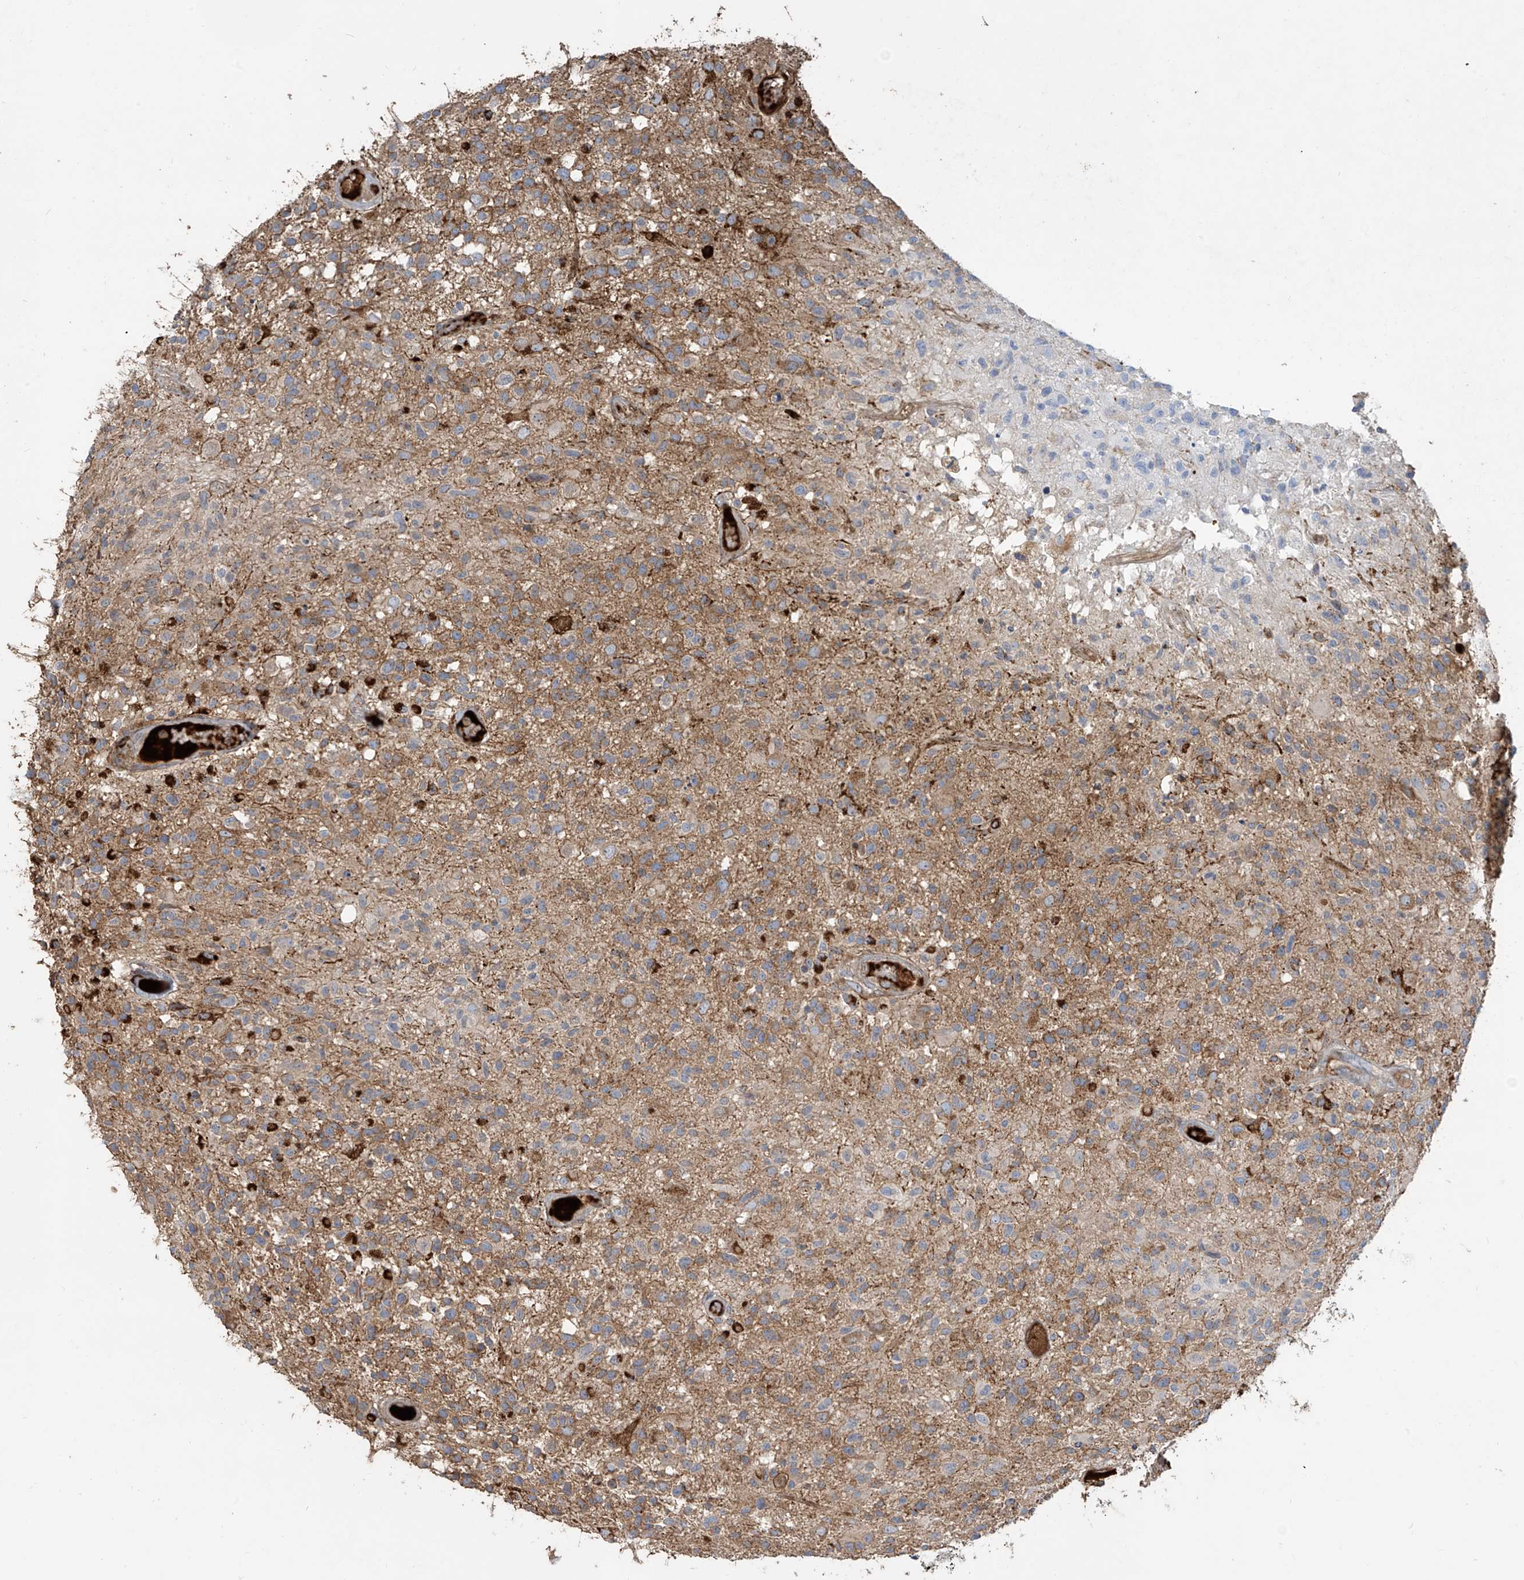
{"staining": {"intensity": "weak", "quantity": "25%-75%", "location": "cytoplasmic/membranous"}, "tissue": "glioma", "cell_type": "Tumor cells", "image_type": "cancer", "snomed": [{"axis": "morphology", "description": "Glioma, malignant, High grade"}, {"axis": "morphology", "description": "Glioblastoma, NOS"}, {"axis": "topography", "description": "Brain"}], "caption": "A high-resolution histopathology image shows immunohistochemistry (IHC) staining of glioblastoma, which demonstrates weak cytoplasmic/membranous expression in about 25%-75% of tumor cells. Nuclei are stained in blue.", "gene": "ABTB1", "patient": {"sex": "male", "age": 60}}